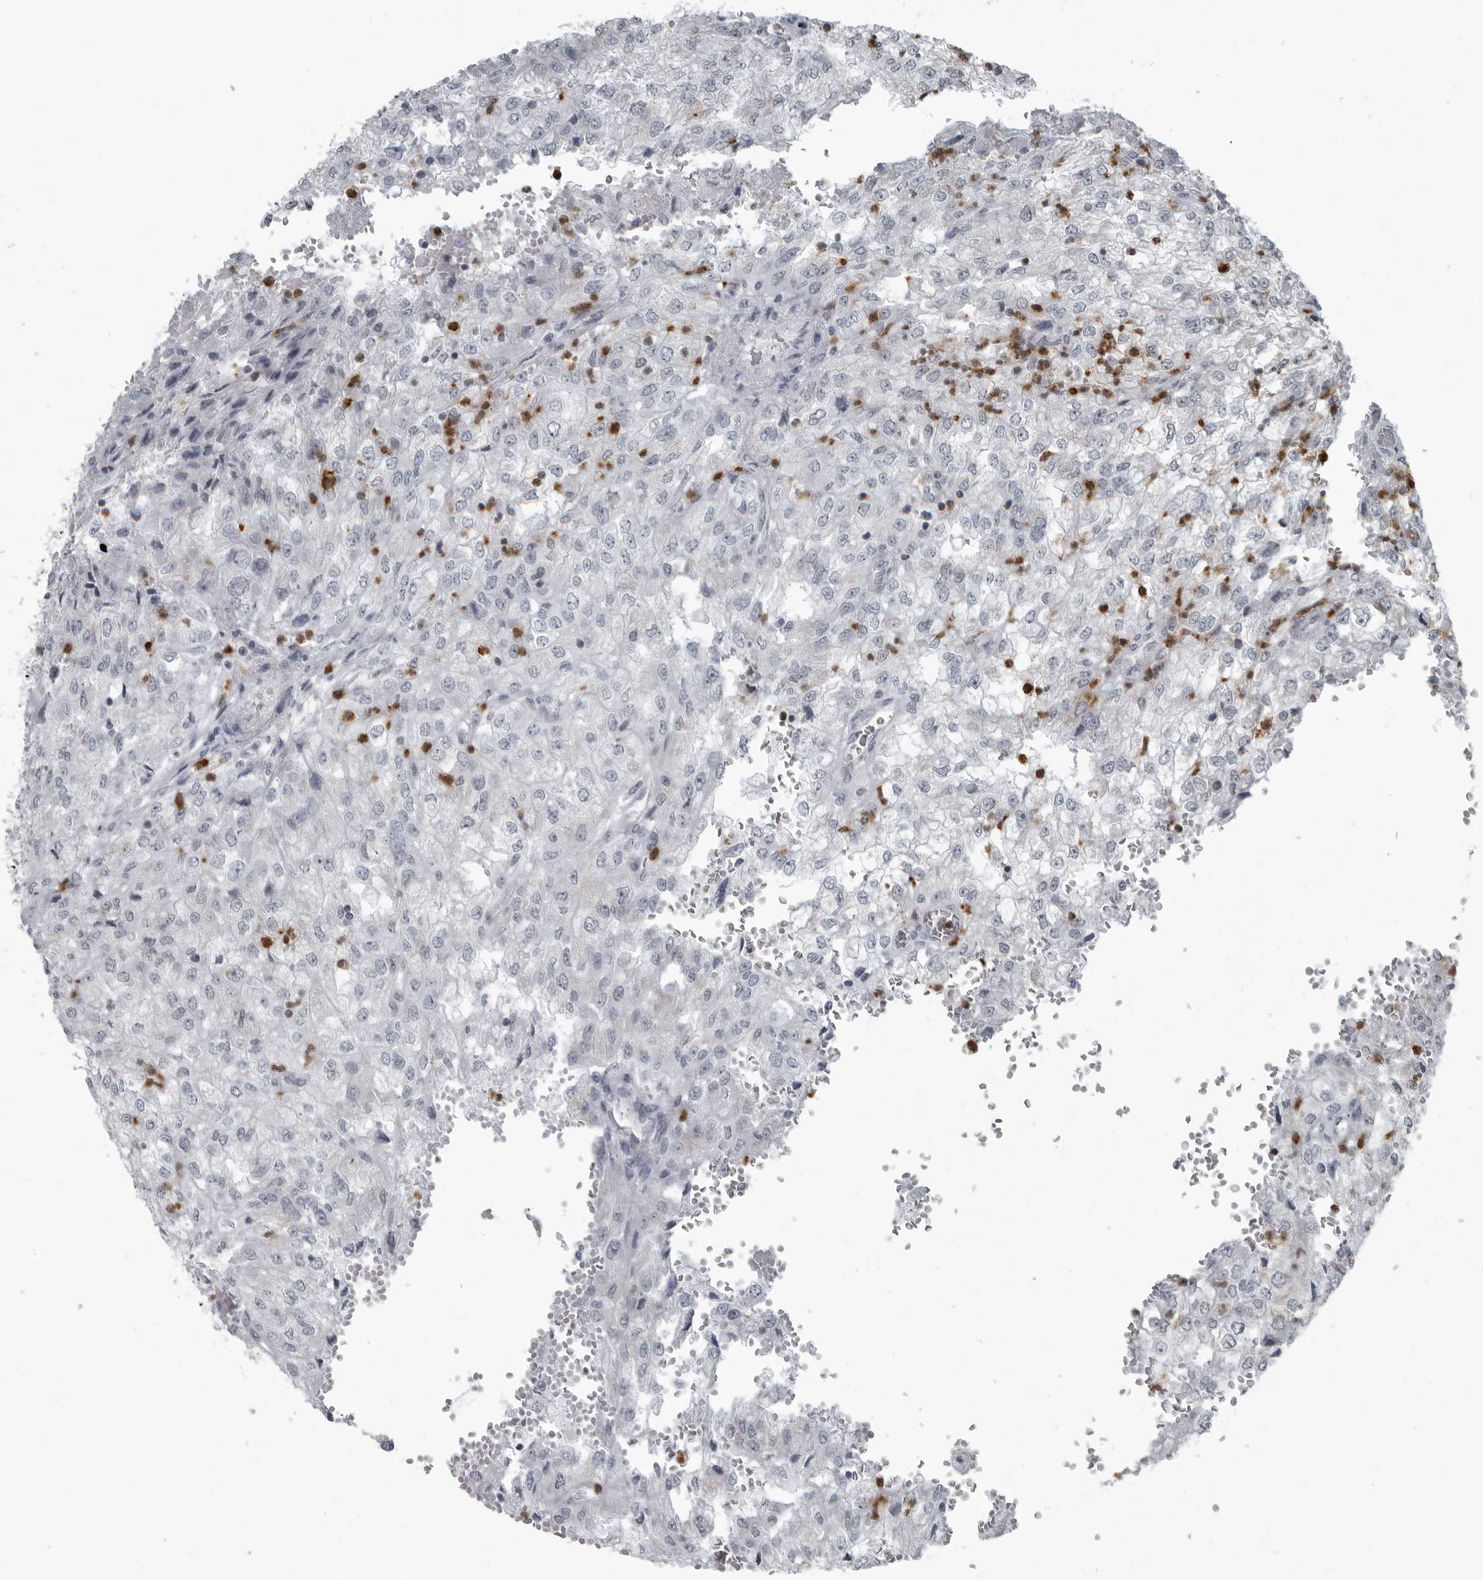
{"staining": {"intensity": "negative", "quantity": "none", "location": "none"}, "tissue": "renal cancer", "cell_type": "Tumor cells", "image_type": "cancer", "snomed": [{"axis": "morphology", "description": "Adenocarcinoma, NOS"}, {"axis": "topography", "description": "Kidney"}], "caption": "High magnification brightfield microscopy of adenocarcinoma (renal) stained with DAB (brown) and counterstained with hematoxylin (blue): tumor cells show no significant positivity.", "gene": "RTCA", "patient": {"sex": "female", "age": 54}}